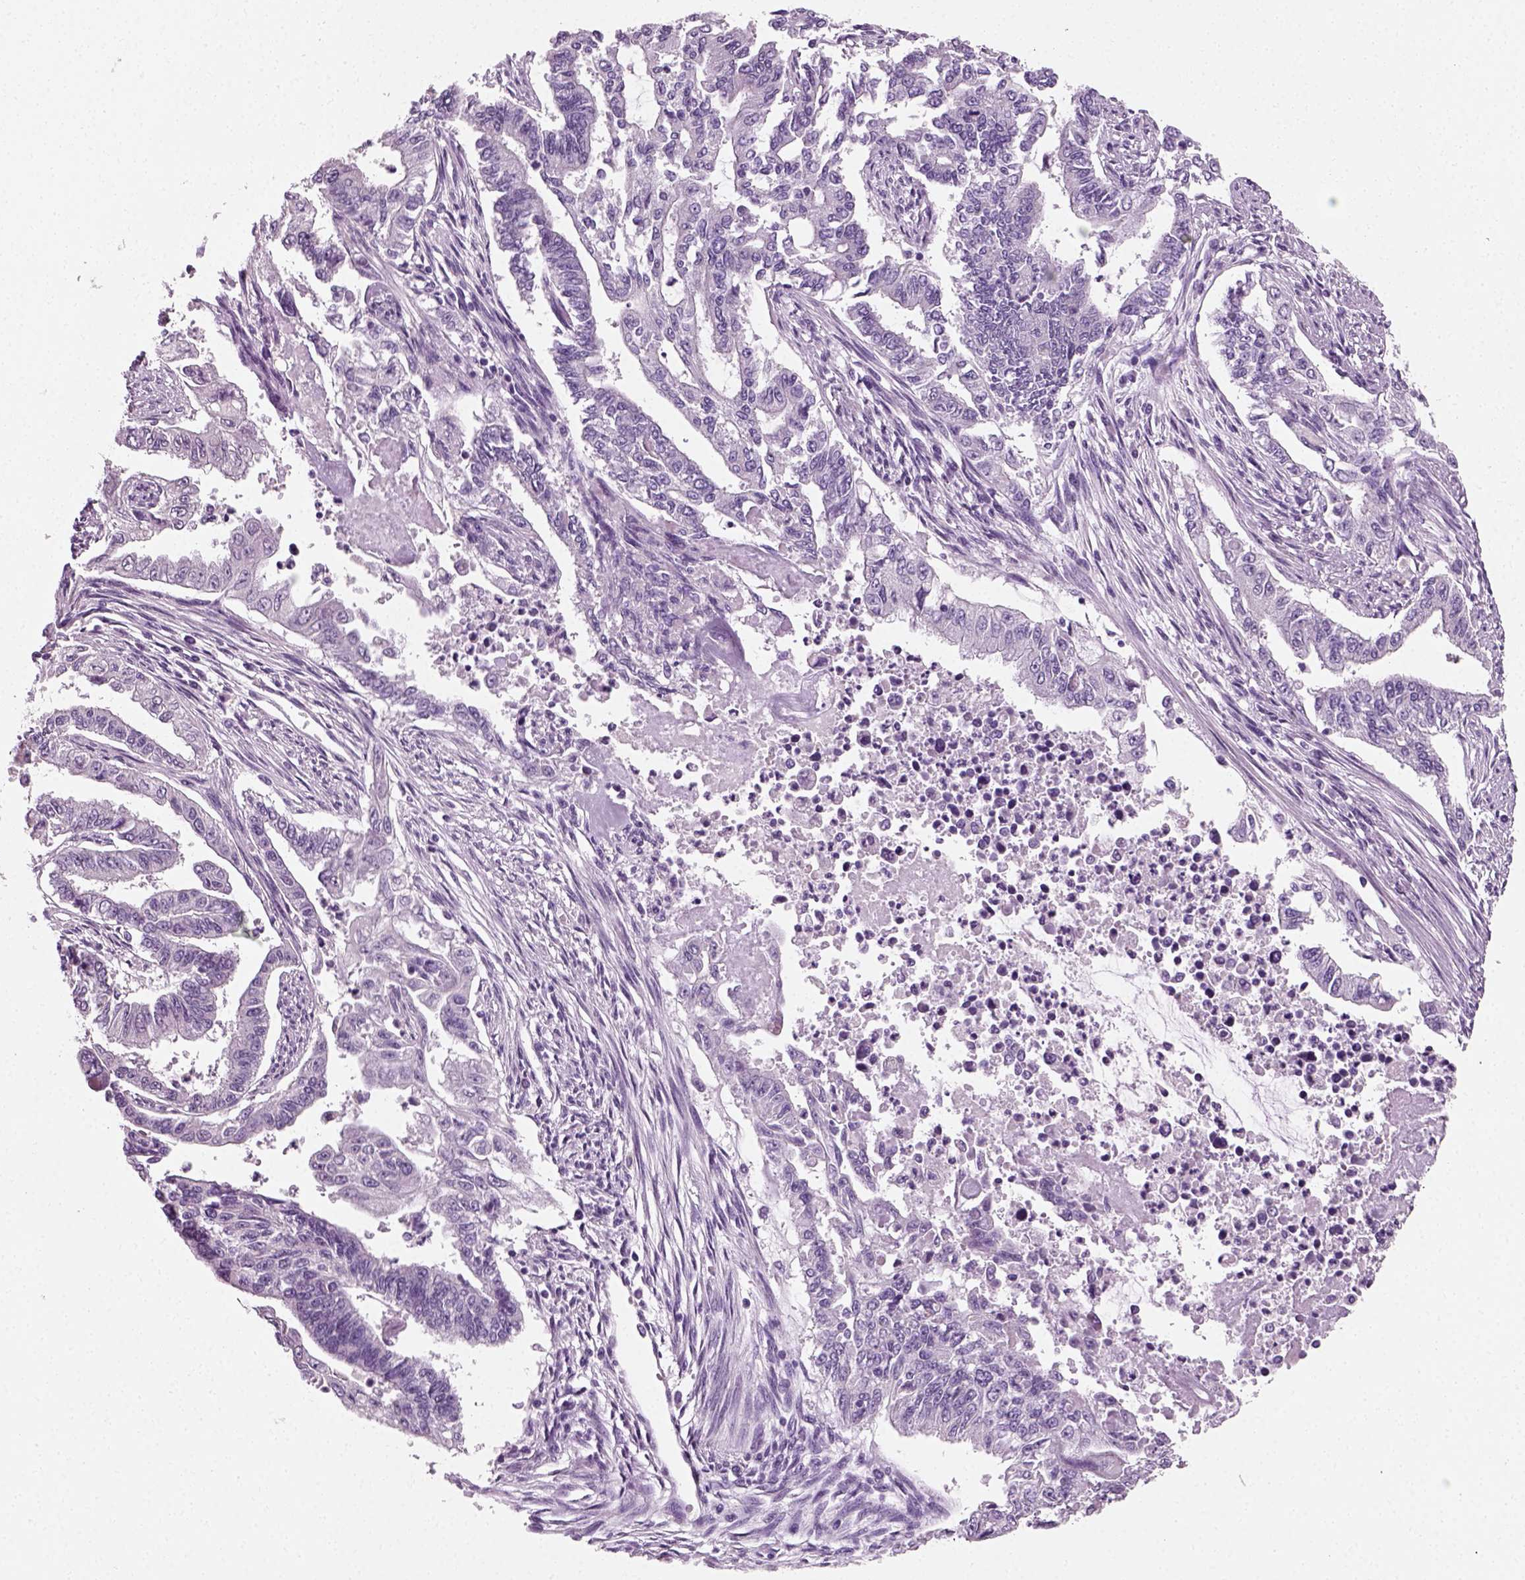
{"staining": {"intensity": "negative", "quantity": "none", "location": "none"}, "tissue": "endometrial cancer", "cell_type": "Tumor cells", "image_type": "cancer", "snomed": [{"axis": "morphology", "description": "Adenocarcinoma, NOS"}, {"axis": "topography", "description": "Uterus"}], "caption": "This is an immunohistochemistry micrograph of human adenocarcinoma (endometrial). There is no positivity in tumor cells.", "gene": "SPATA31E1", "patient": {"sex": "female", "age": 59}}